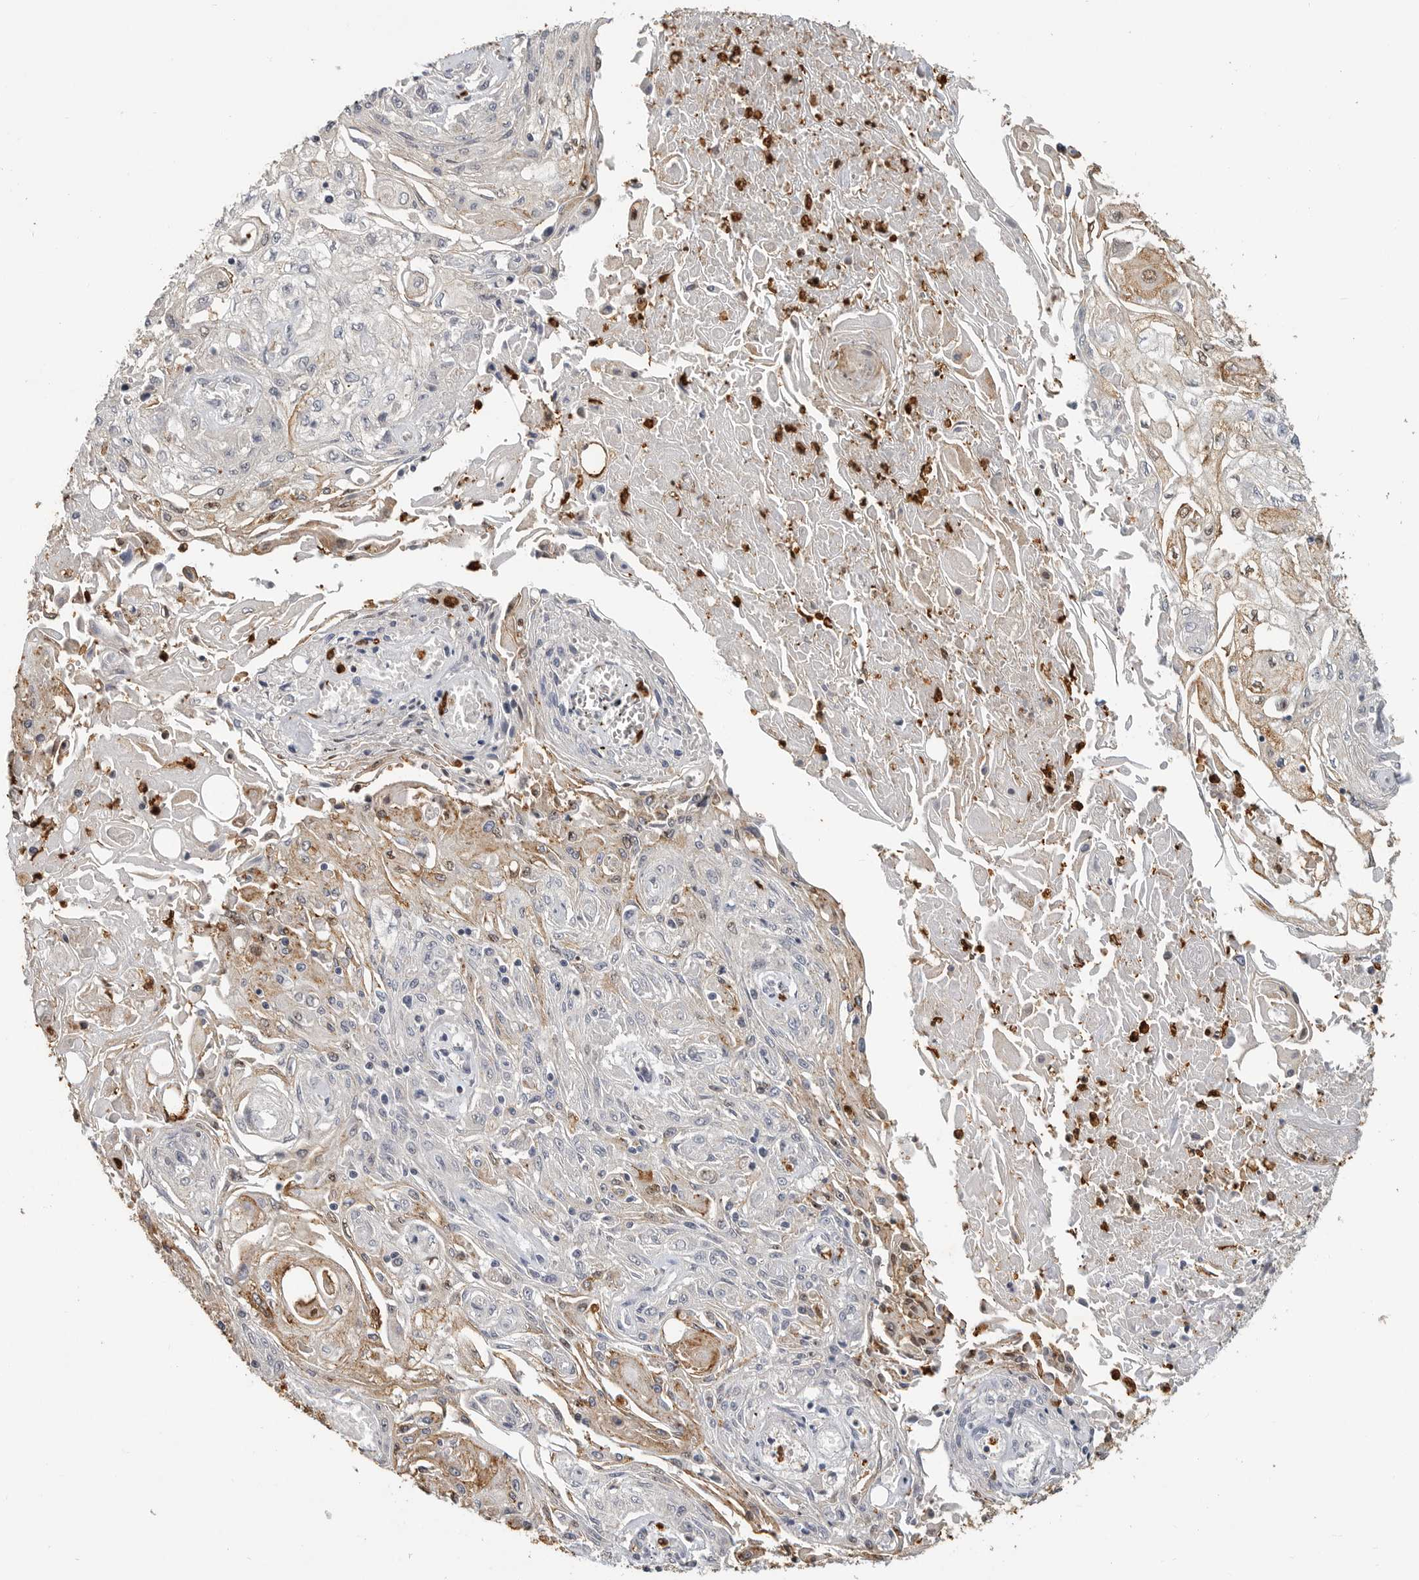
{"staining": {"intensity": "moderate", "quantity": "25%-75%", "location": "cytoplasmic/membranous"}, "tissue": "skin cancer", "cell_type": "Tumor cells", "image_type": "cancer", "snomed": [{"axis": "morphology", "description": "Squamous cell carcinoma, NOS"}, {"axis": "morphology", "description": "Squamous cell carcinoma, metastatic, NOS"}, {"axis": "topography", "description": "Skin"}, {"axis": "topography", "description": "Lymph node"}], "caption": "An image of human metastatic squamous cell carcinoma (skin) stained for a protein reveals moderate cytoplasmic/membranous brown staining in tumor cells.", "gene": "LTBR", "patient": {"sex": "male", "age": 75}}